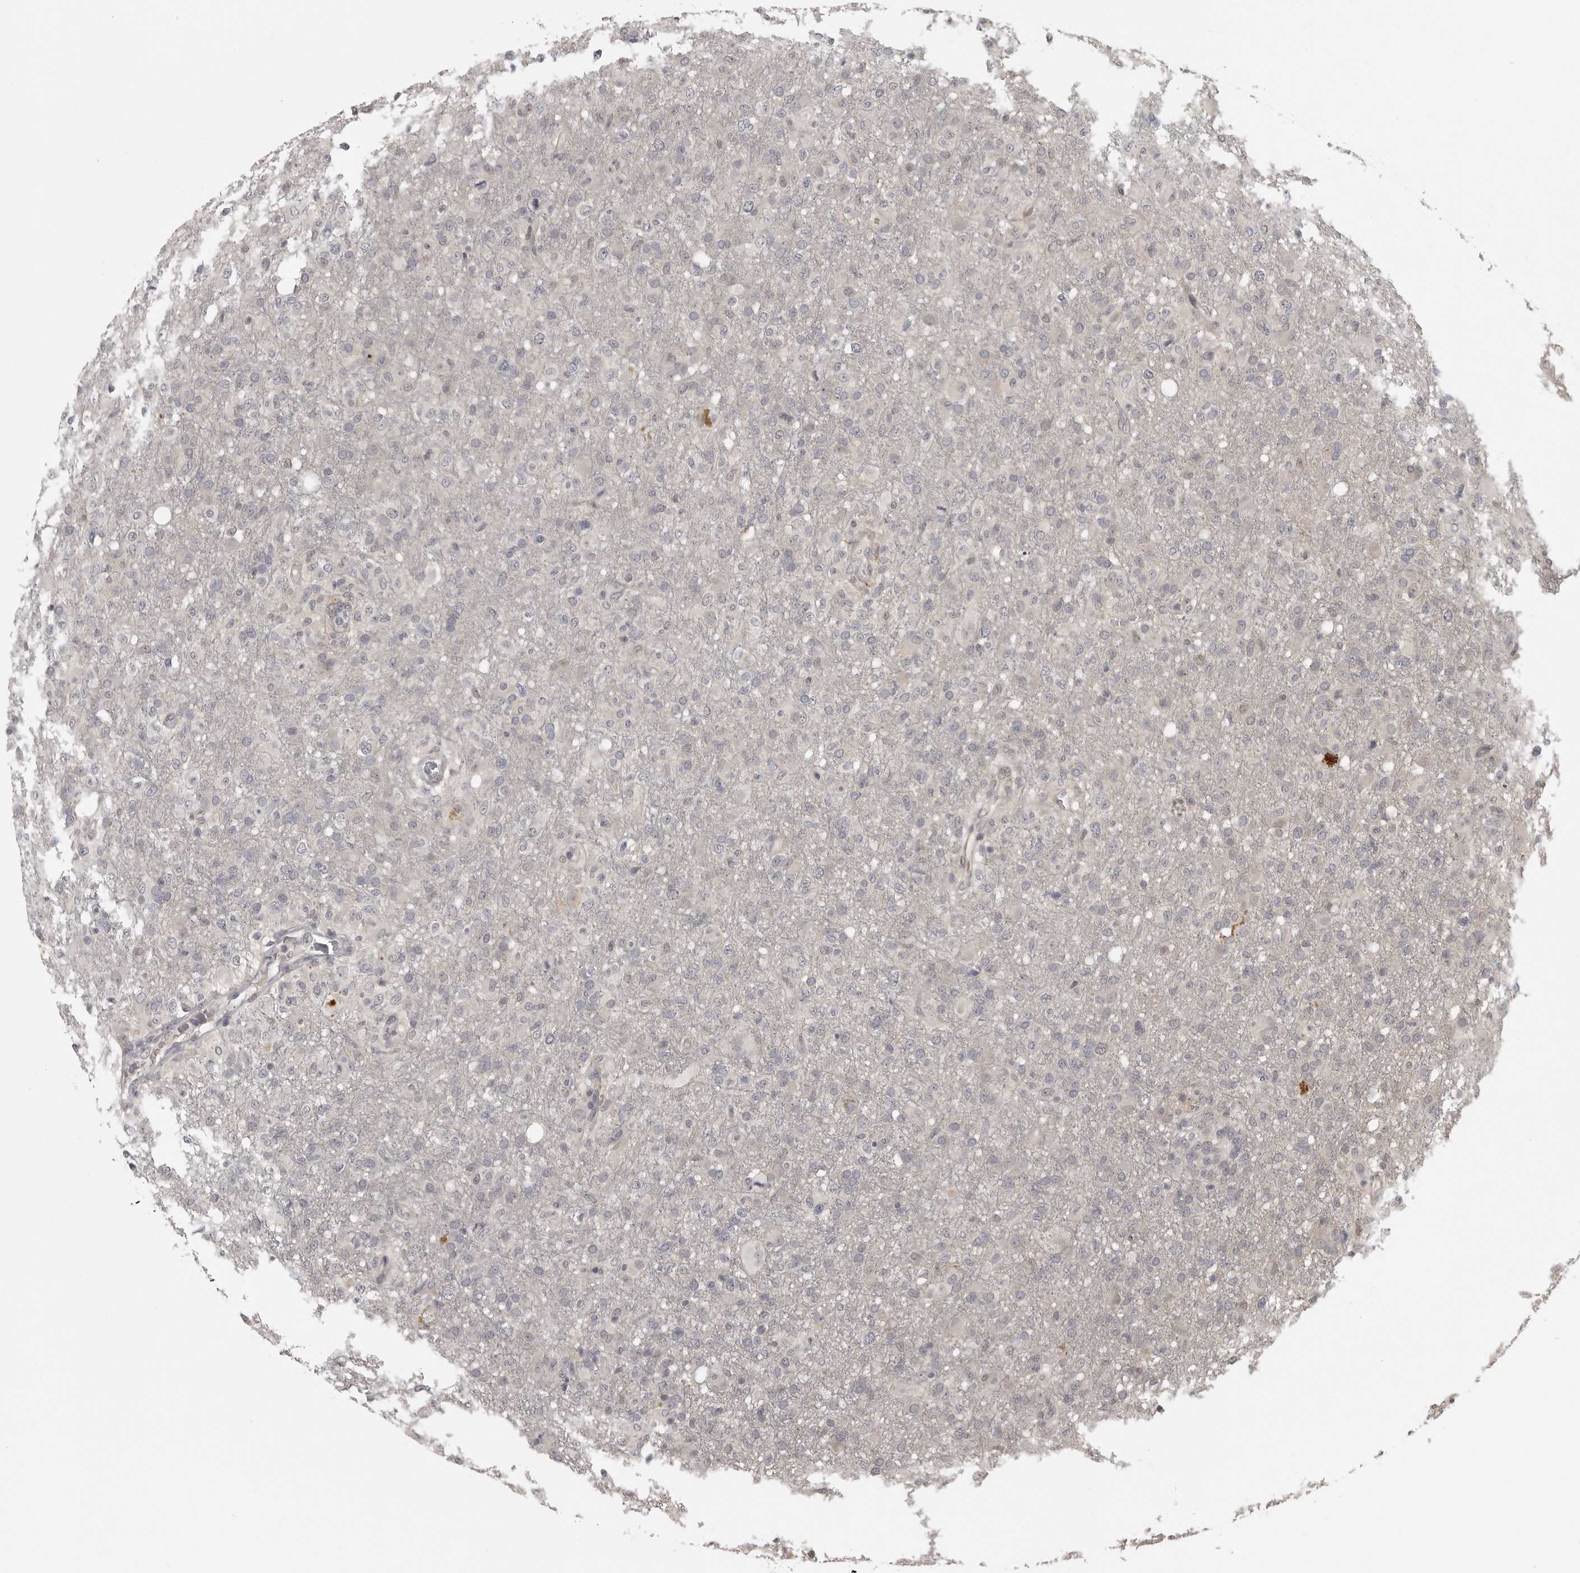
{"staining": {"intensity": "negative", "quantity": "none", "location": "none"}, "tissue": "glioma", "cell_type": "Tumor cells", "image_type": "cancer", "snomed": [{"axis": "morphology", "description": "Glioma, malignant, High grade"}, {"axis": "topography", "description": "Brain"}], "caption": "This is a micrograph of immunohistochemistry staining of malignant glioma (high-grade), which shows no expression in tumor cells. (Brightfield microscopy of DAB immunohistochemistry at high magnification).", "gene": "UROD", "patient": {"sex": "female", "age": 57}}